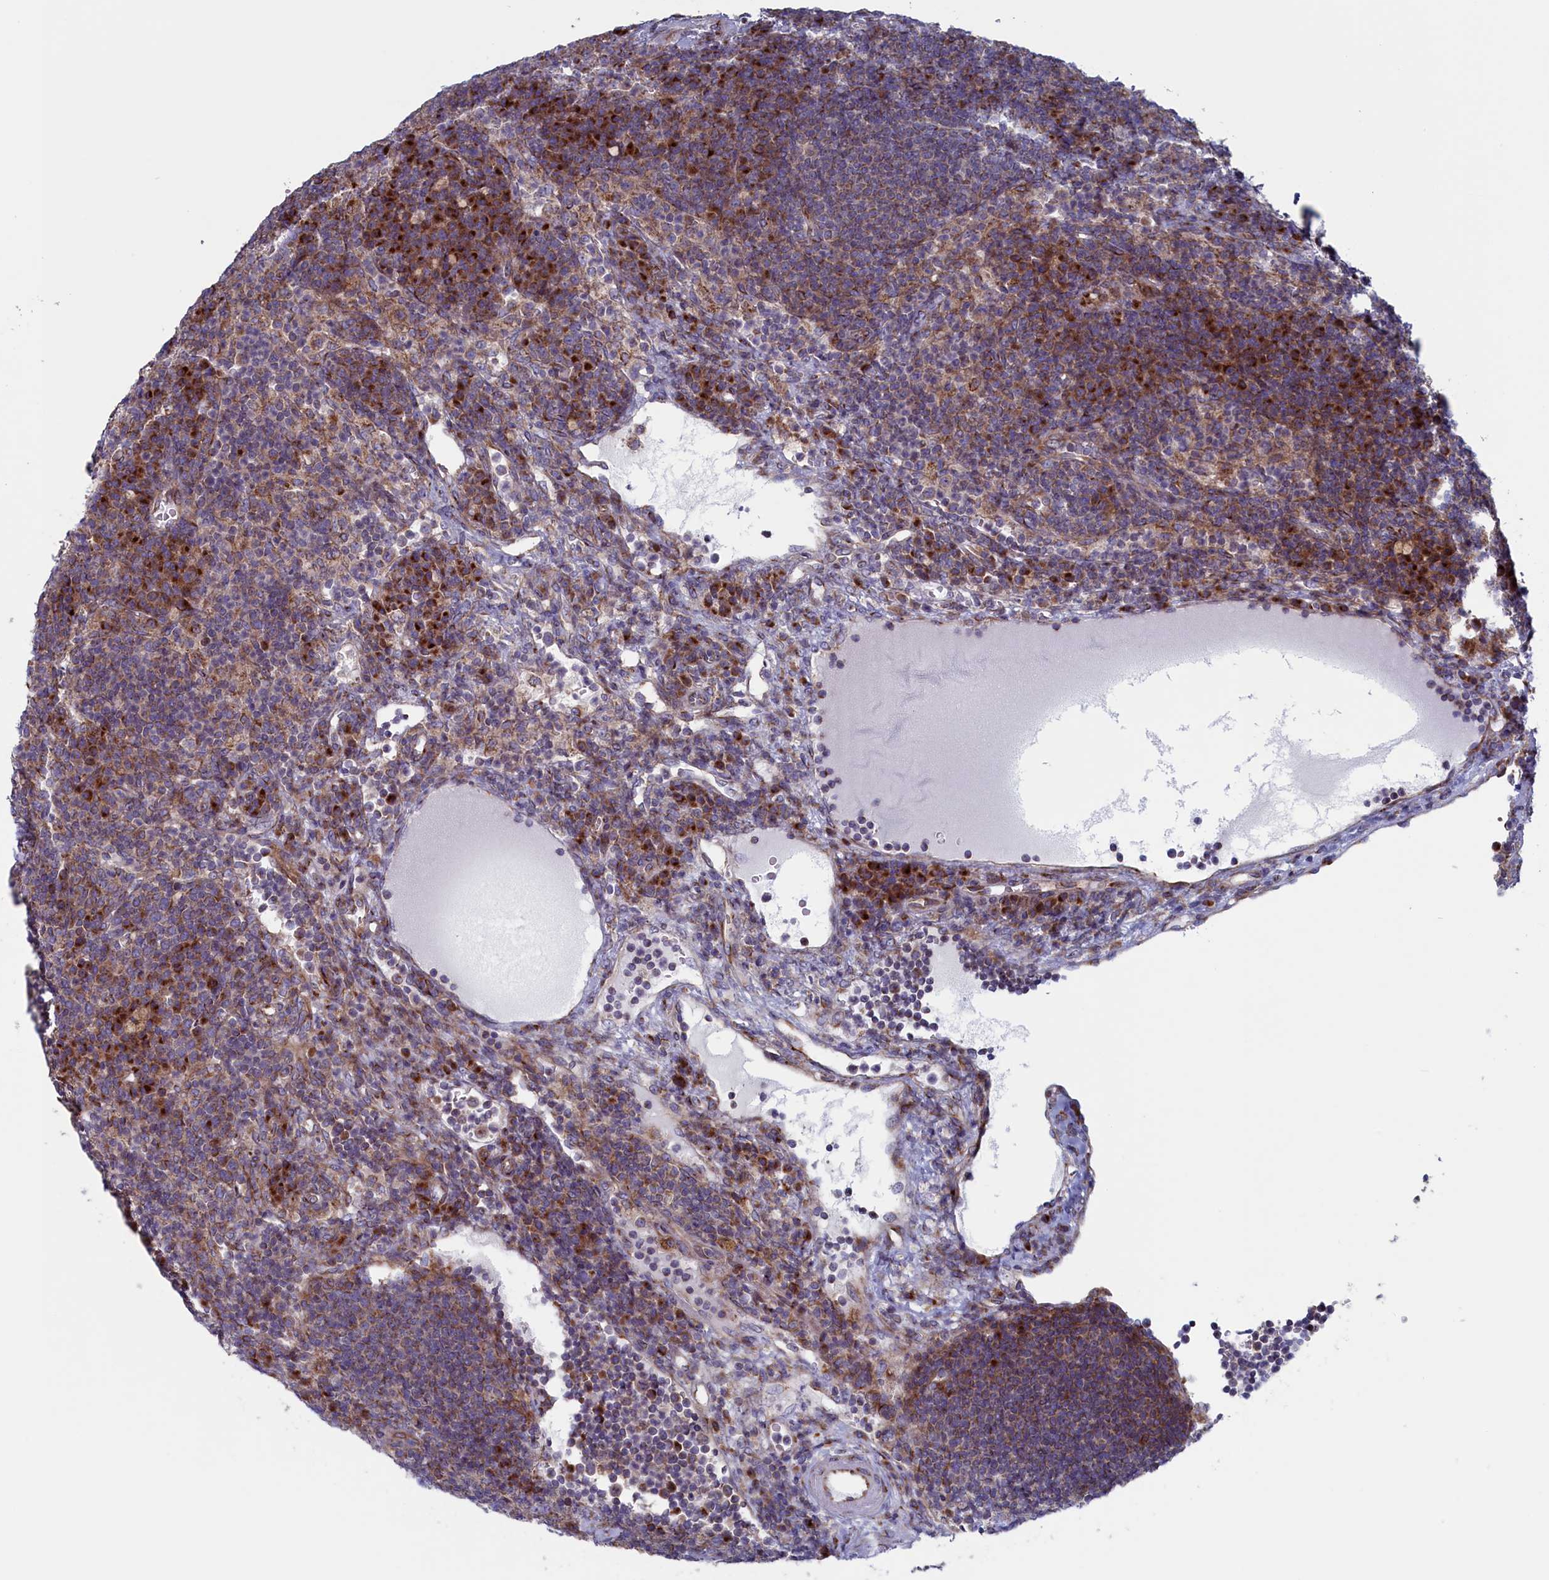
{"staining": {"intensity": "moderate", "quantity": "<25%", "location": "cytoplasmic/membranous"}, "tissue": "lymph node", "cell_type": "Germinal center cells", "image_type": "normal", "snomed": [{"axis": "morphology", "description": "Normal tissue, NOS"}, {"axis": "topography", "description": "Lymph node"}], "caption": "High-magnification brightfield microscopy of normal lymph node stained with DAB (3,3'-diaminobenzidine) (brown) and counterstained with hematoxylin (blue). germinal center cells exhibit moderate cytoplasmic/membranous expression is seen in approximately<25% of cells.", "gene": "MTFMT", "patient": {"sex": "female", "age": 70}}